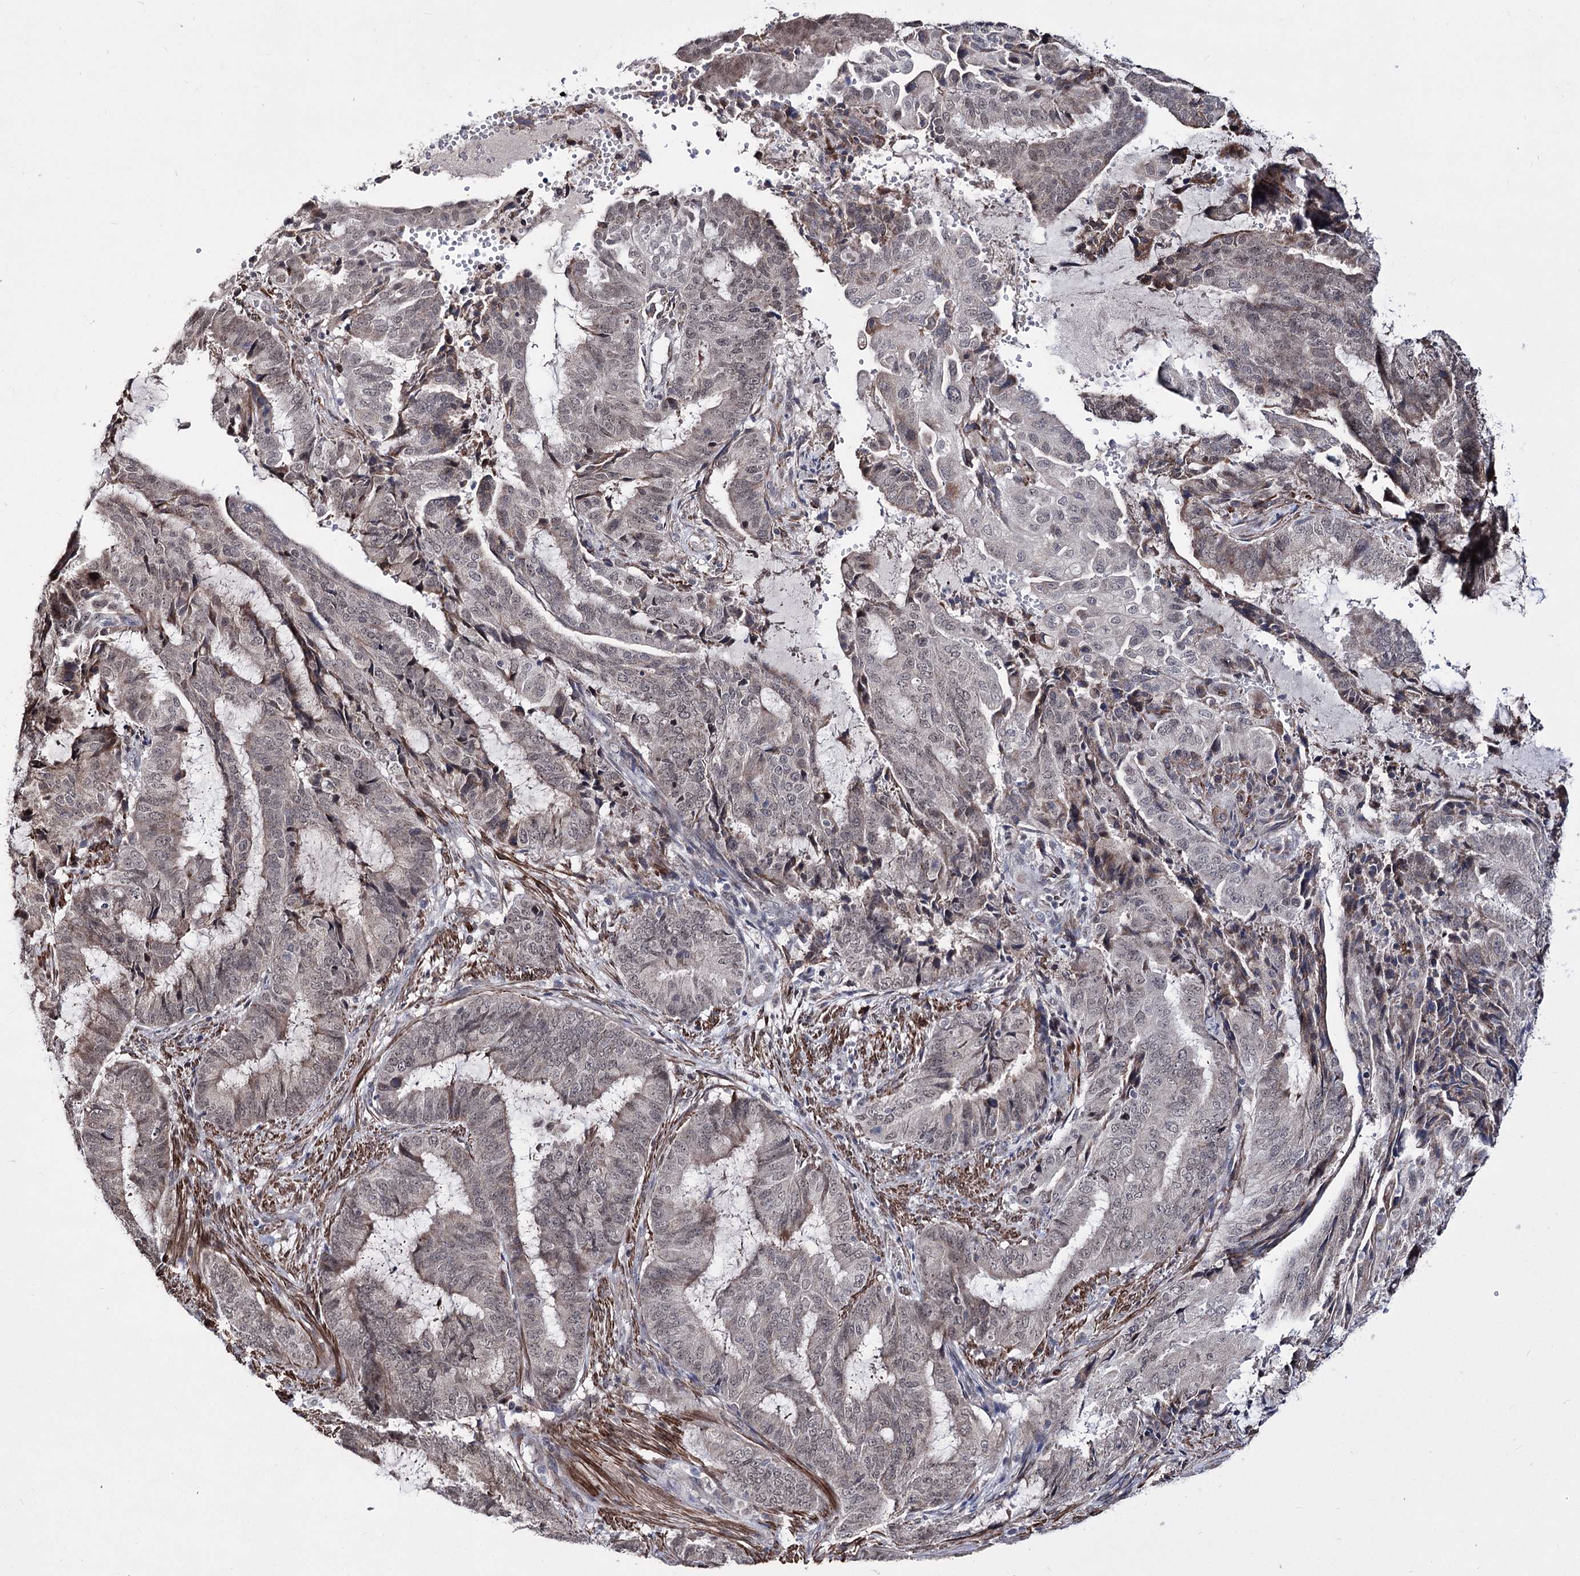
{"staining": {"intensity": "negative", "quantity": "none", "location": "none"}, "tissue": "endometrial cancer", "cell_type": "Tumor cells", "image_type": "cancer", "snomed": [{"axis": "morphology", "description": "Adenocarcinoma, NOS"}, {"axis": "topography", "description": "Endometrium"}], "caption": "There is no significant staining in tumor cells of endometrial adenocarcinoma.", "gene": "PPRC1", "patient": {"sex": "female", "age": 51}}